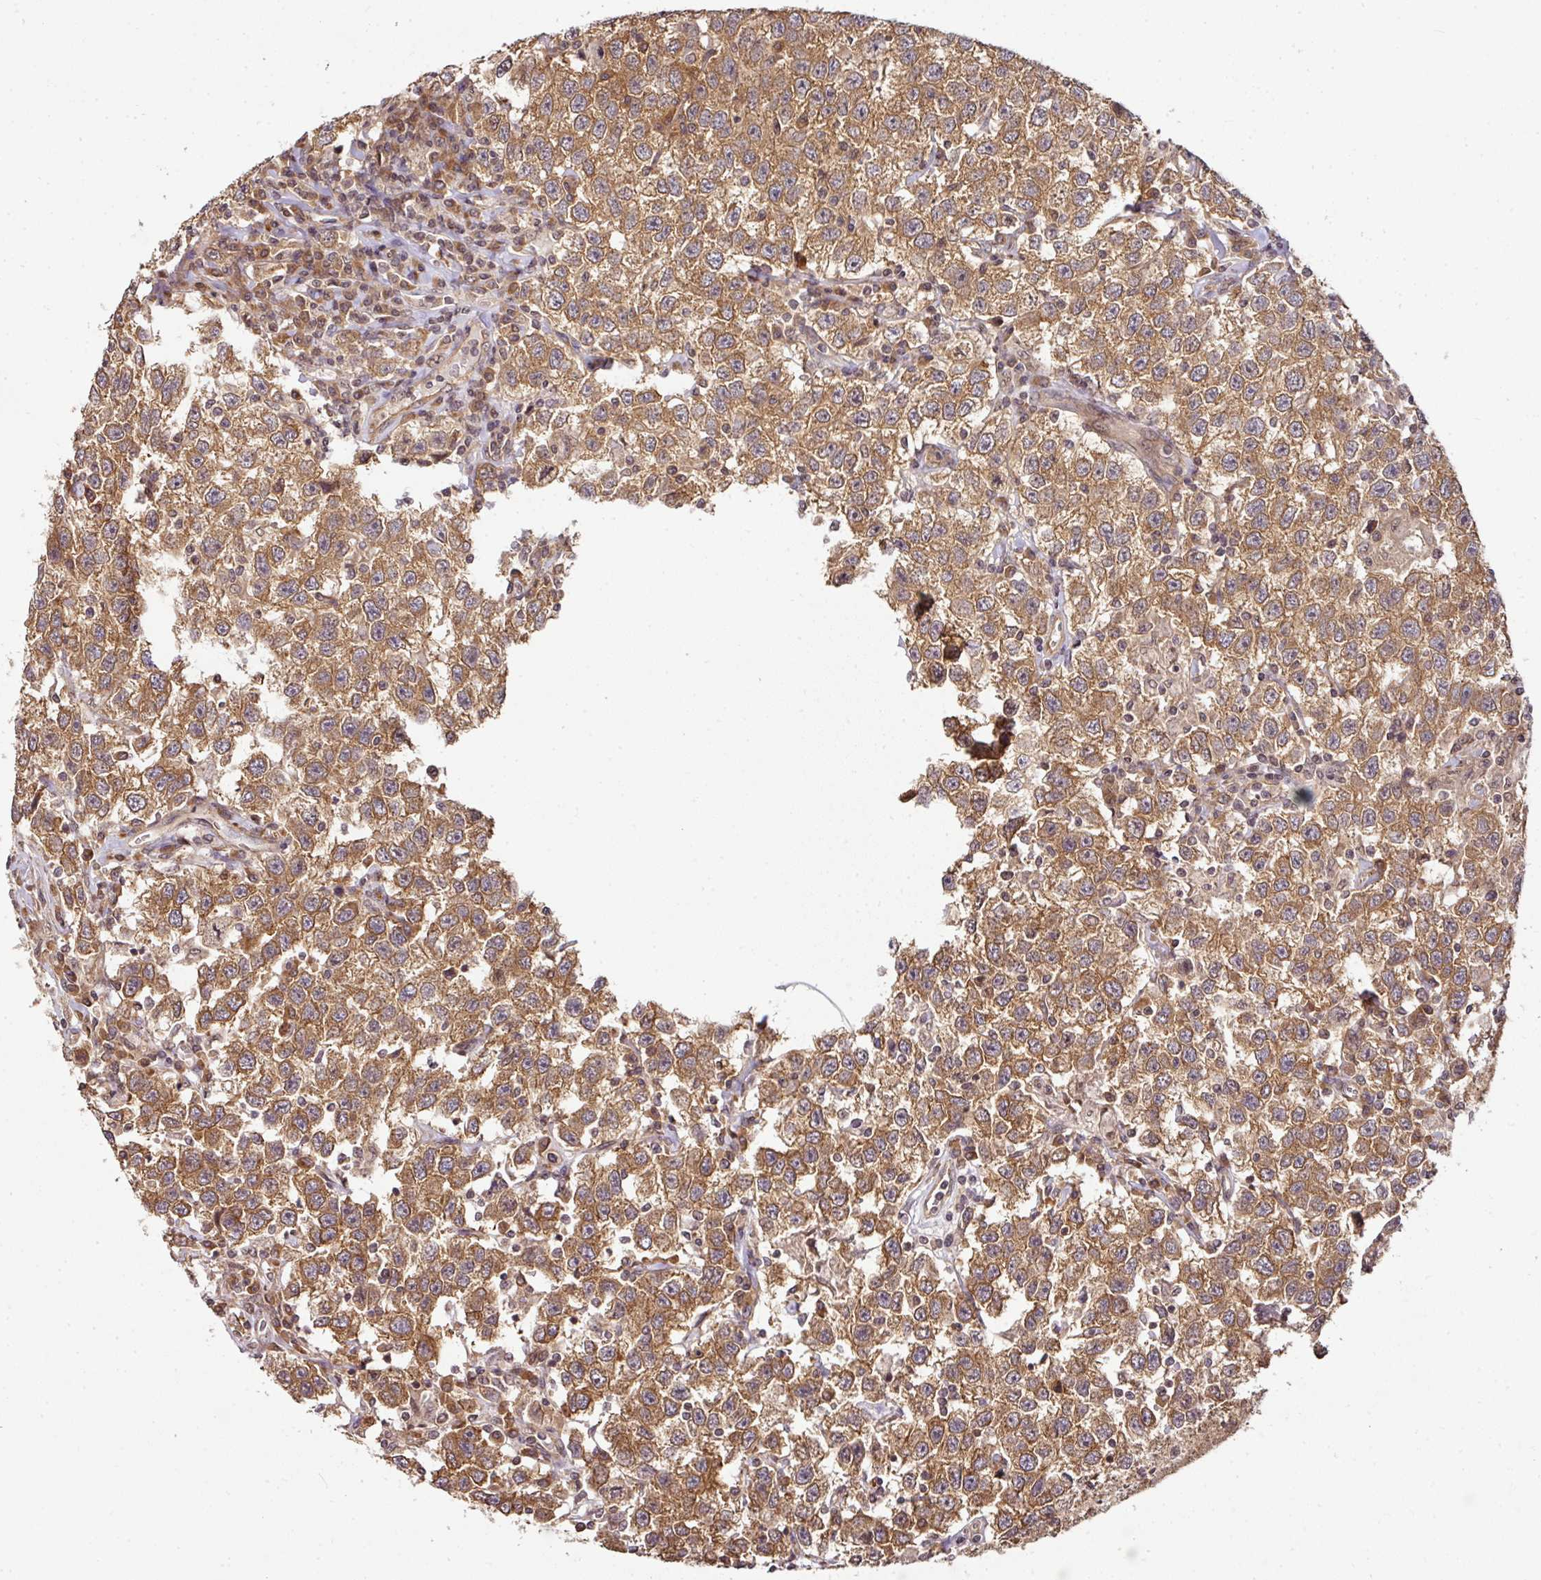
{"staining": {"intensity": "moderate", "quantity": ">75%", "location": "cytoplasmic/membranous"}, "tissue": "testis cancer", "cell_type": "Tumor cells", "image_type": "cancer", "snomed": [{"axis": "morphology", "description": "Seminoma, NOS"}, {"axis": "topography", "description": "Testis"}], "caption": "The micrograph shows immunohistochemical staining of testis cancer (seminoma). There is moderate cytoplasmic/membranous positivity is seen in approximately >75% of tumor cells. (IHC, brightfield microscopy, high magnification).", "gene": "ANKRD18A", "patient": {"sex": "male", "age": 41}}